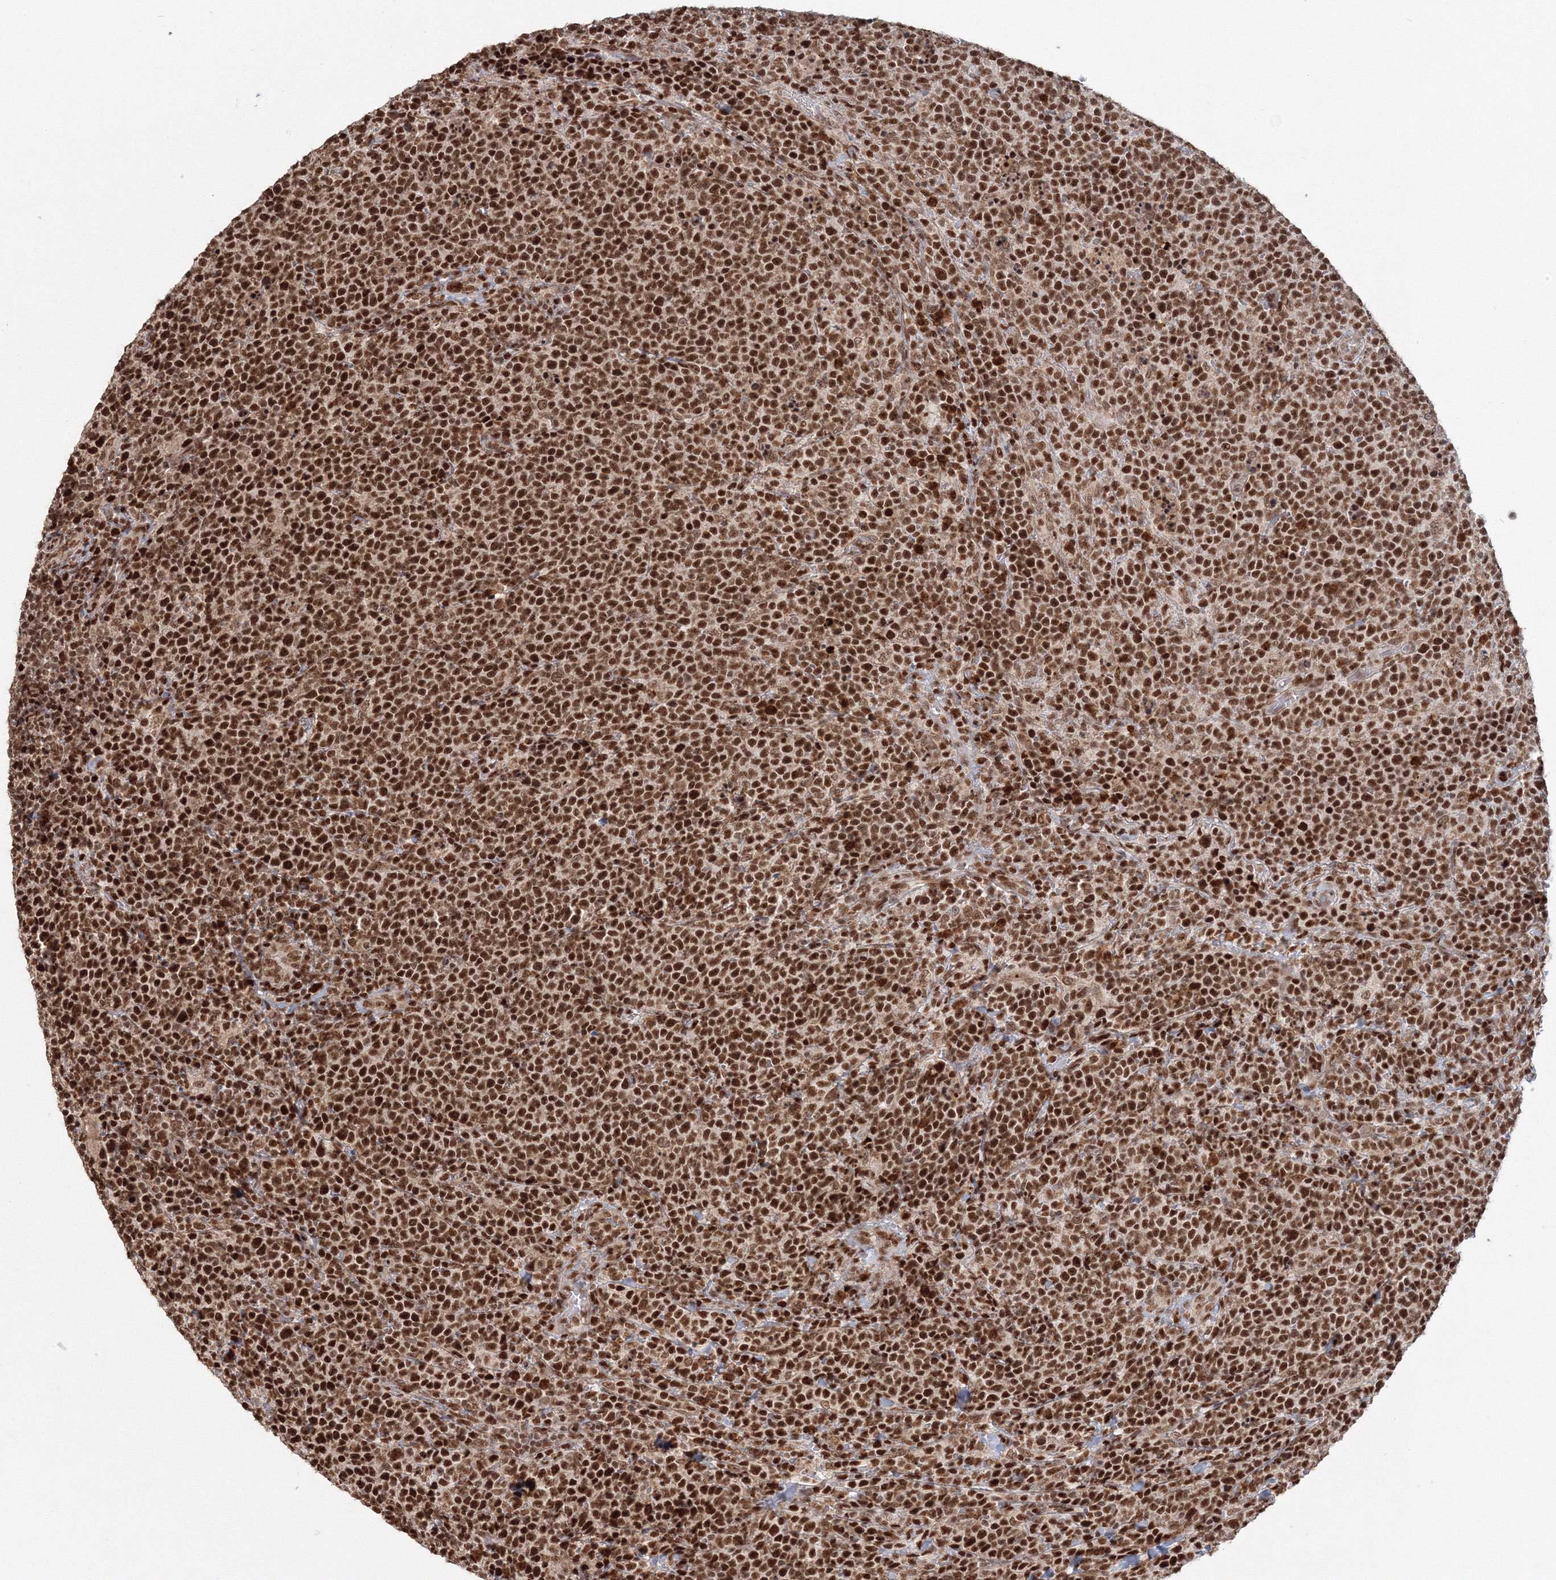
{"staining": {"intensity": "strong", "quantity": ">75%", "location": "nuclear"}, "tissue": "lymphoma", "cell_type": "Tumor cells", "image_type": "cancer", "snomed": [{"axis": "morphology", "description": "Malignant lymphoma, non-Hodgkin's type, High grade"}, {"axis": "topography", "description": "Lymph node"}], "caption": "A high-resolution image shows immunohistochemistry staining of lymphoma, which displays strong nuclear expression in approximately >75% of tumor cells.", "gene": "KIF20A", "patient": {"sex": "male", "age": 61}}